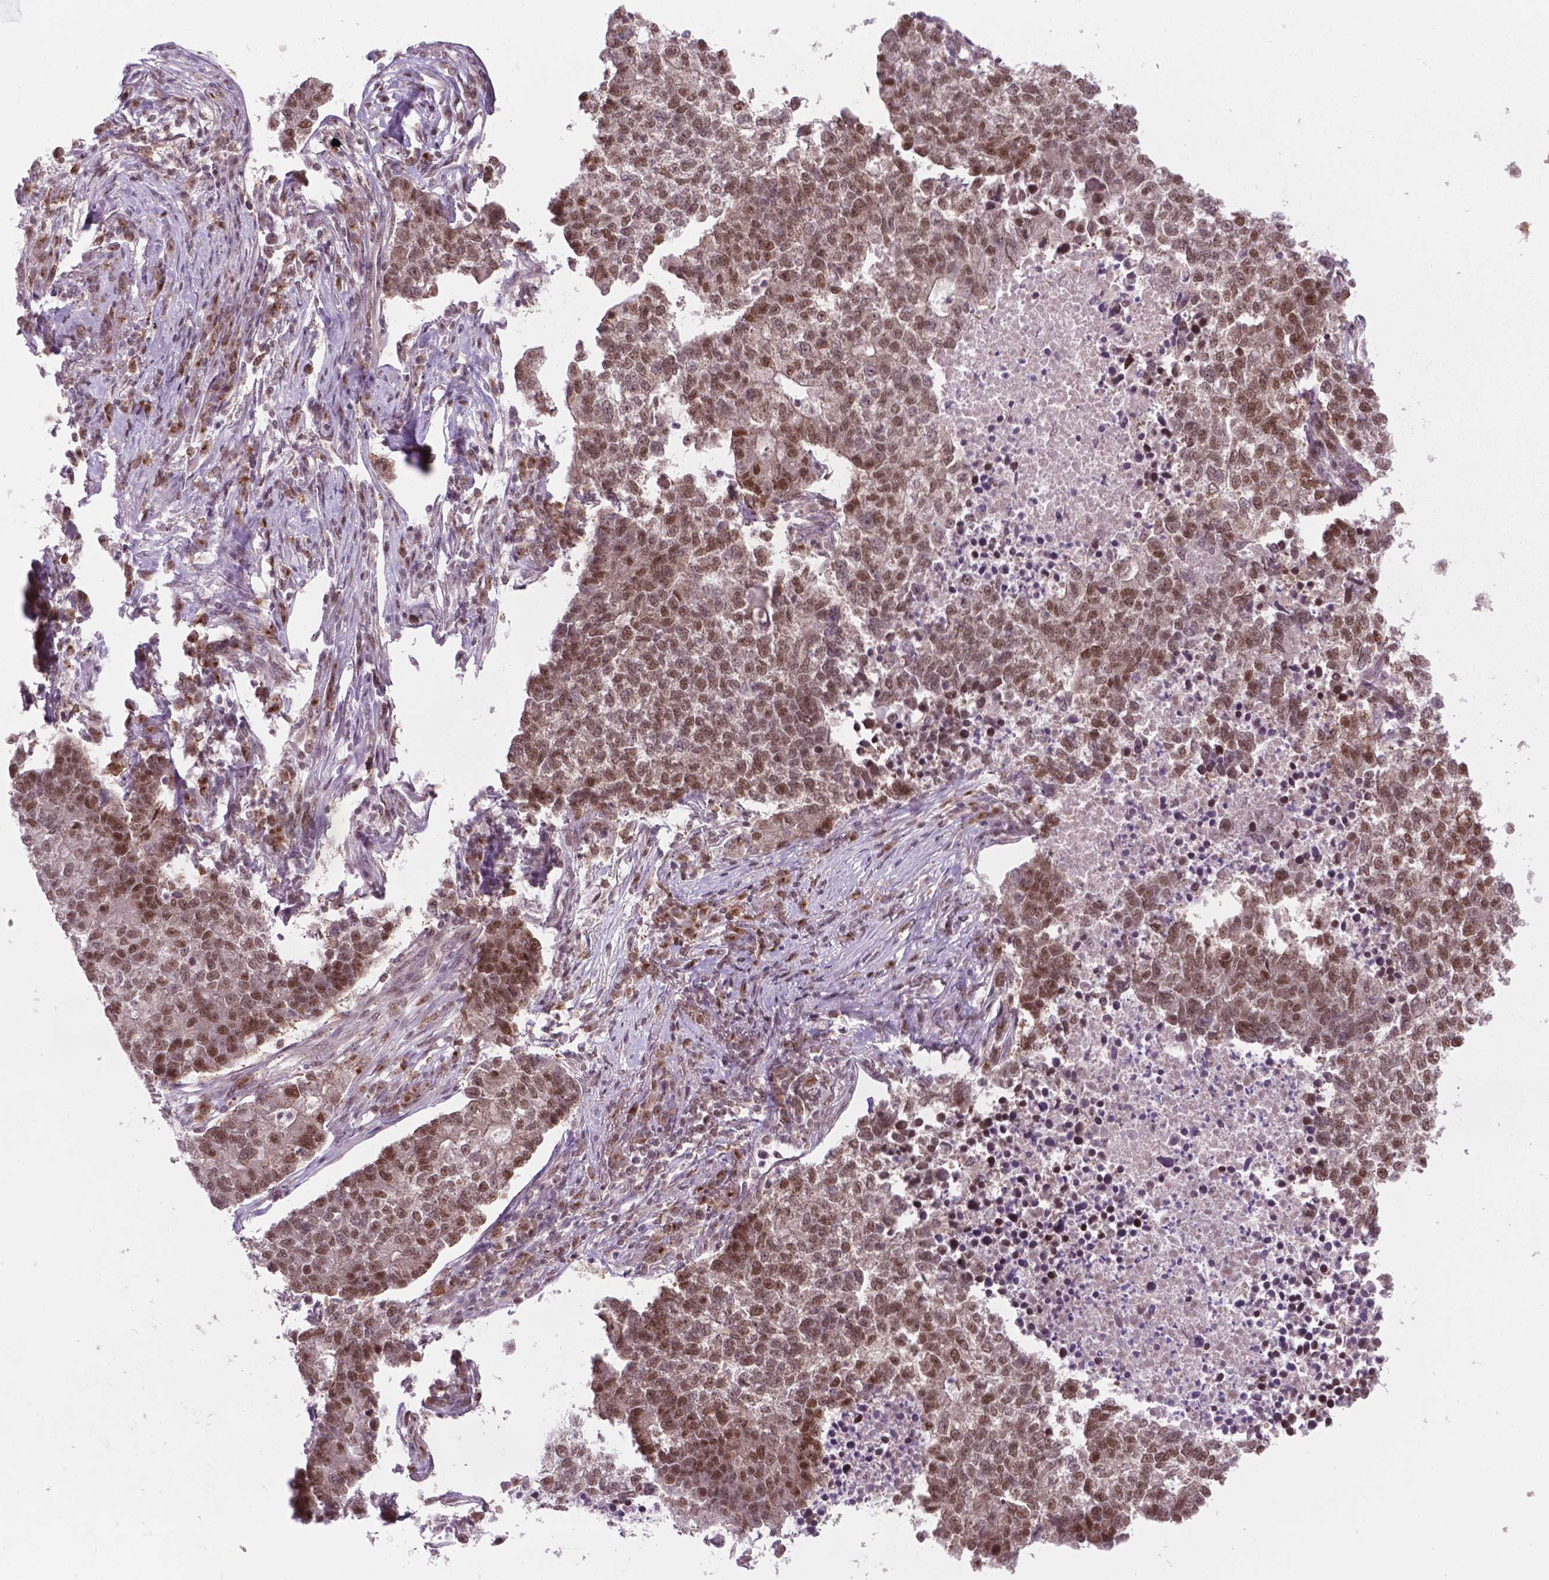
{"staining": {"intensity": "moderate", "quantity": ">75%", "location": "nuclear"}, "tissue": "lung cancer", "cell_type": "Tumor cells", "image_type": "cancer", "snomed": [{"axis": "morphology", "description": "Adenocarcinoma, NOS"}, {"axis": "topography", "description": "Lung"}], "caption": "Lung adenocarcinoma stained for a protein (brown) reveals moderate nuclear positive positivity in approximately >75% of tumor cells.", "gene": "PER2", "patient": {"sex": "male", "age": 57}}